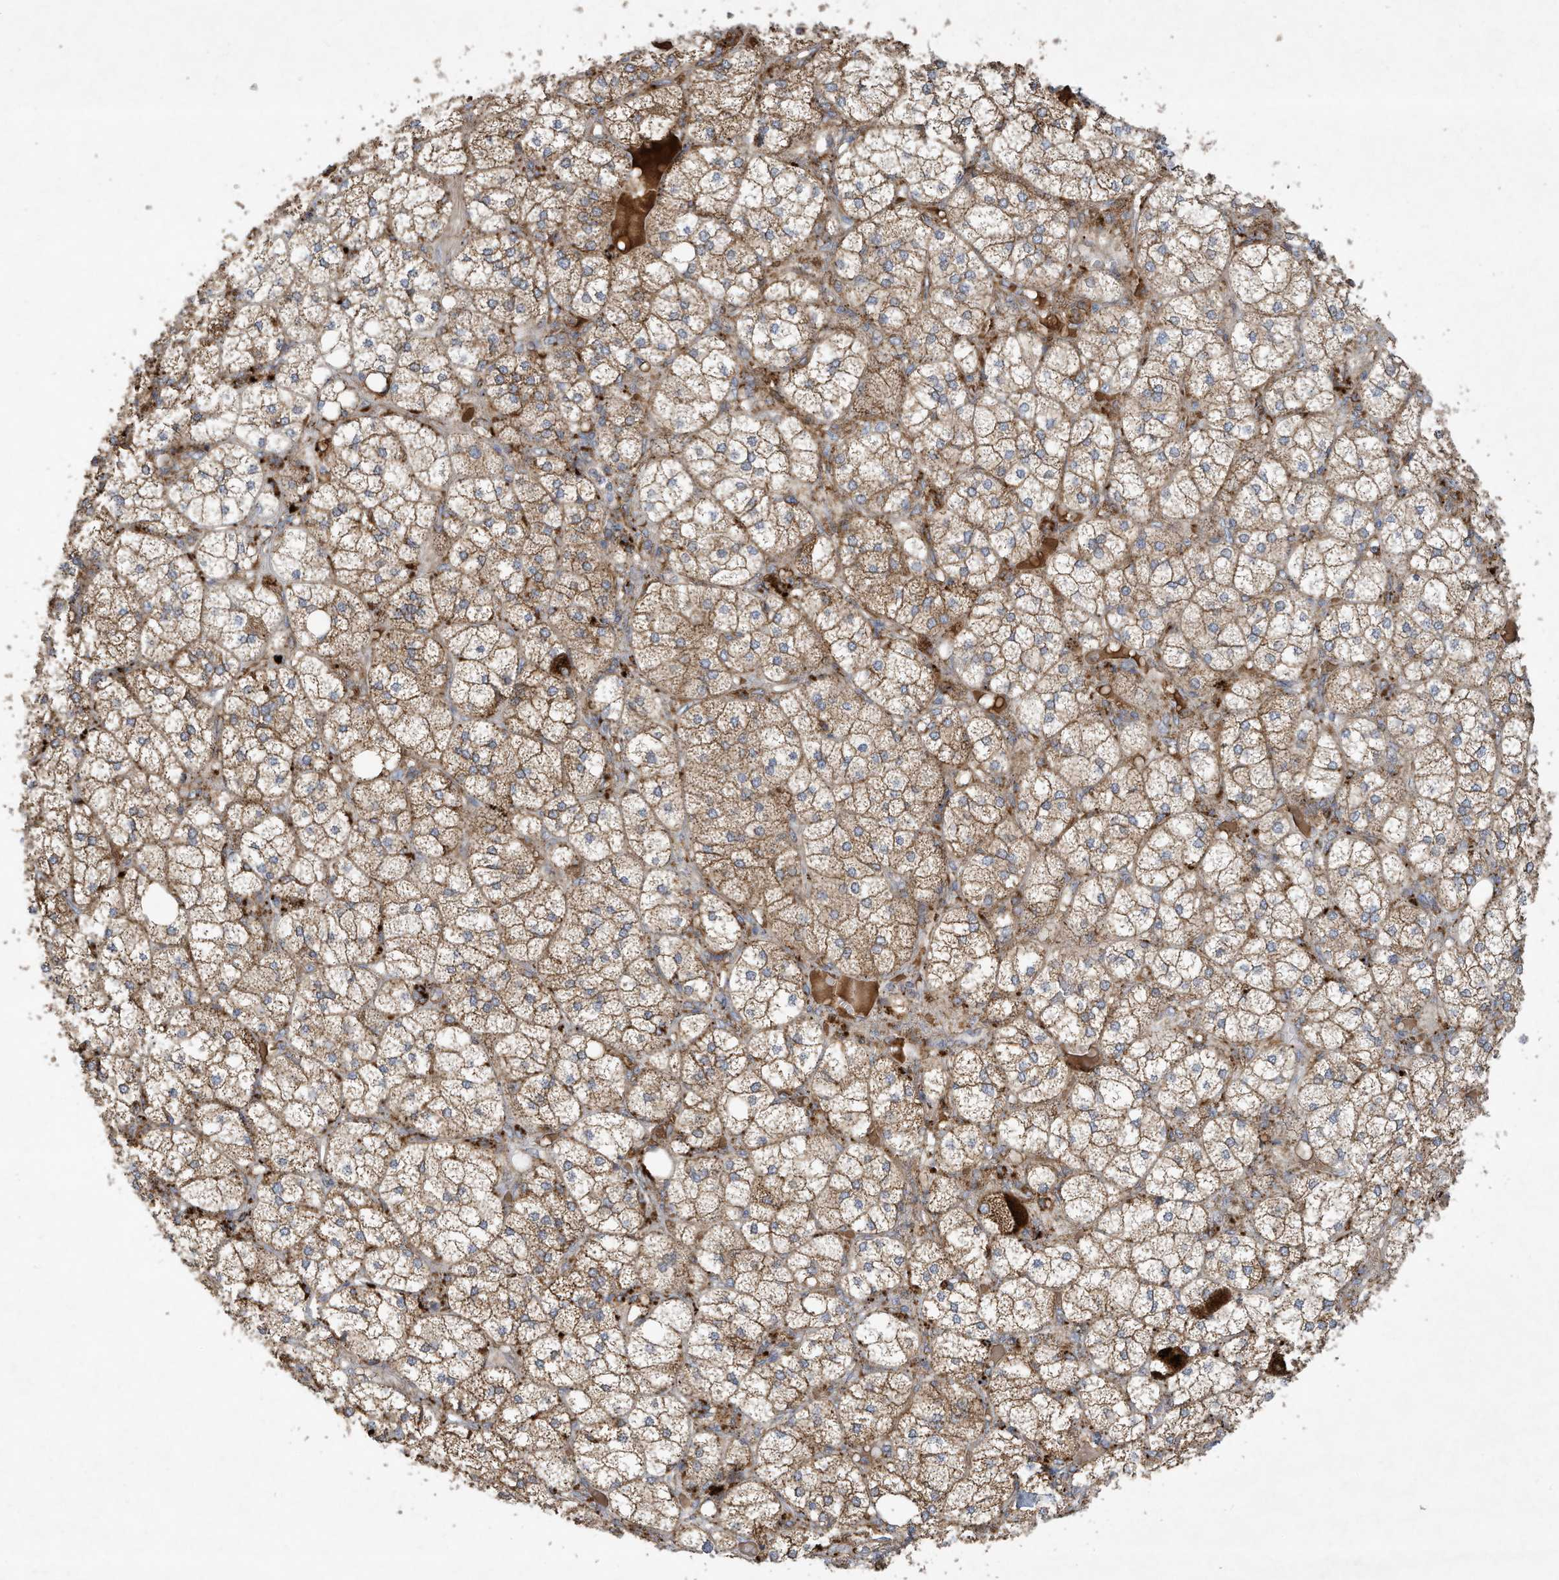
{"staining": {"intensity": "strong", "quantity": ">75%", "location": "cytoplasmic/membranous"}, "tissue": "adrenal gland", "cell_type": "Glandular cells", "image_type": "normal", "snomed": [{"axis": "morphology", "description": "Normal tissue, NOS"}, {"axis": "topography", "description": "Adrenal gland"}], "caption": "Immunohistochemical staining of benign adrenal gland shows >75% levels of strong cytoplasmic/membranous protein staining in about >75% of glandular cells.", "gene": "C2orf74", "patient": {"sex": "female", "age": 61}}